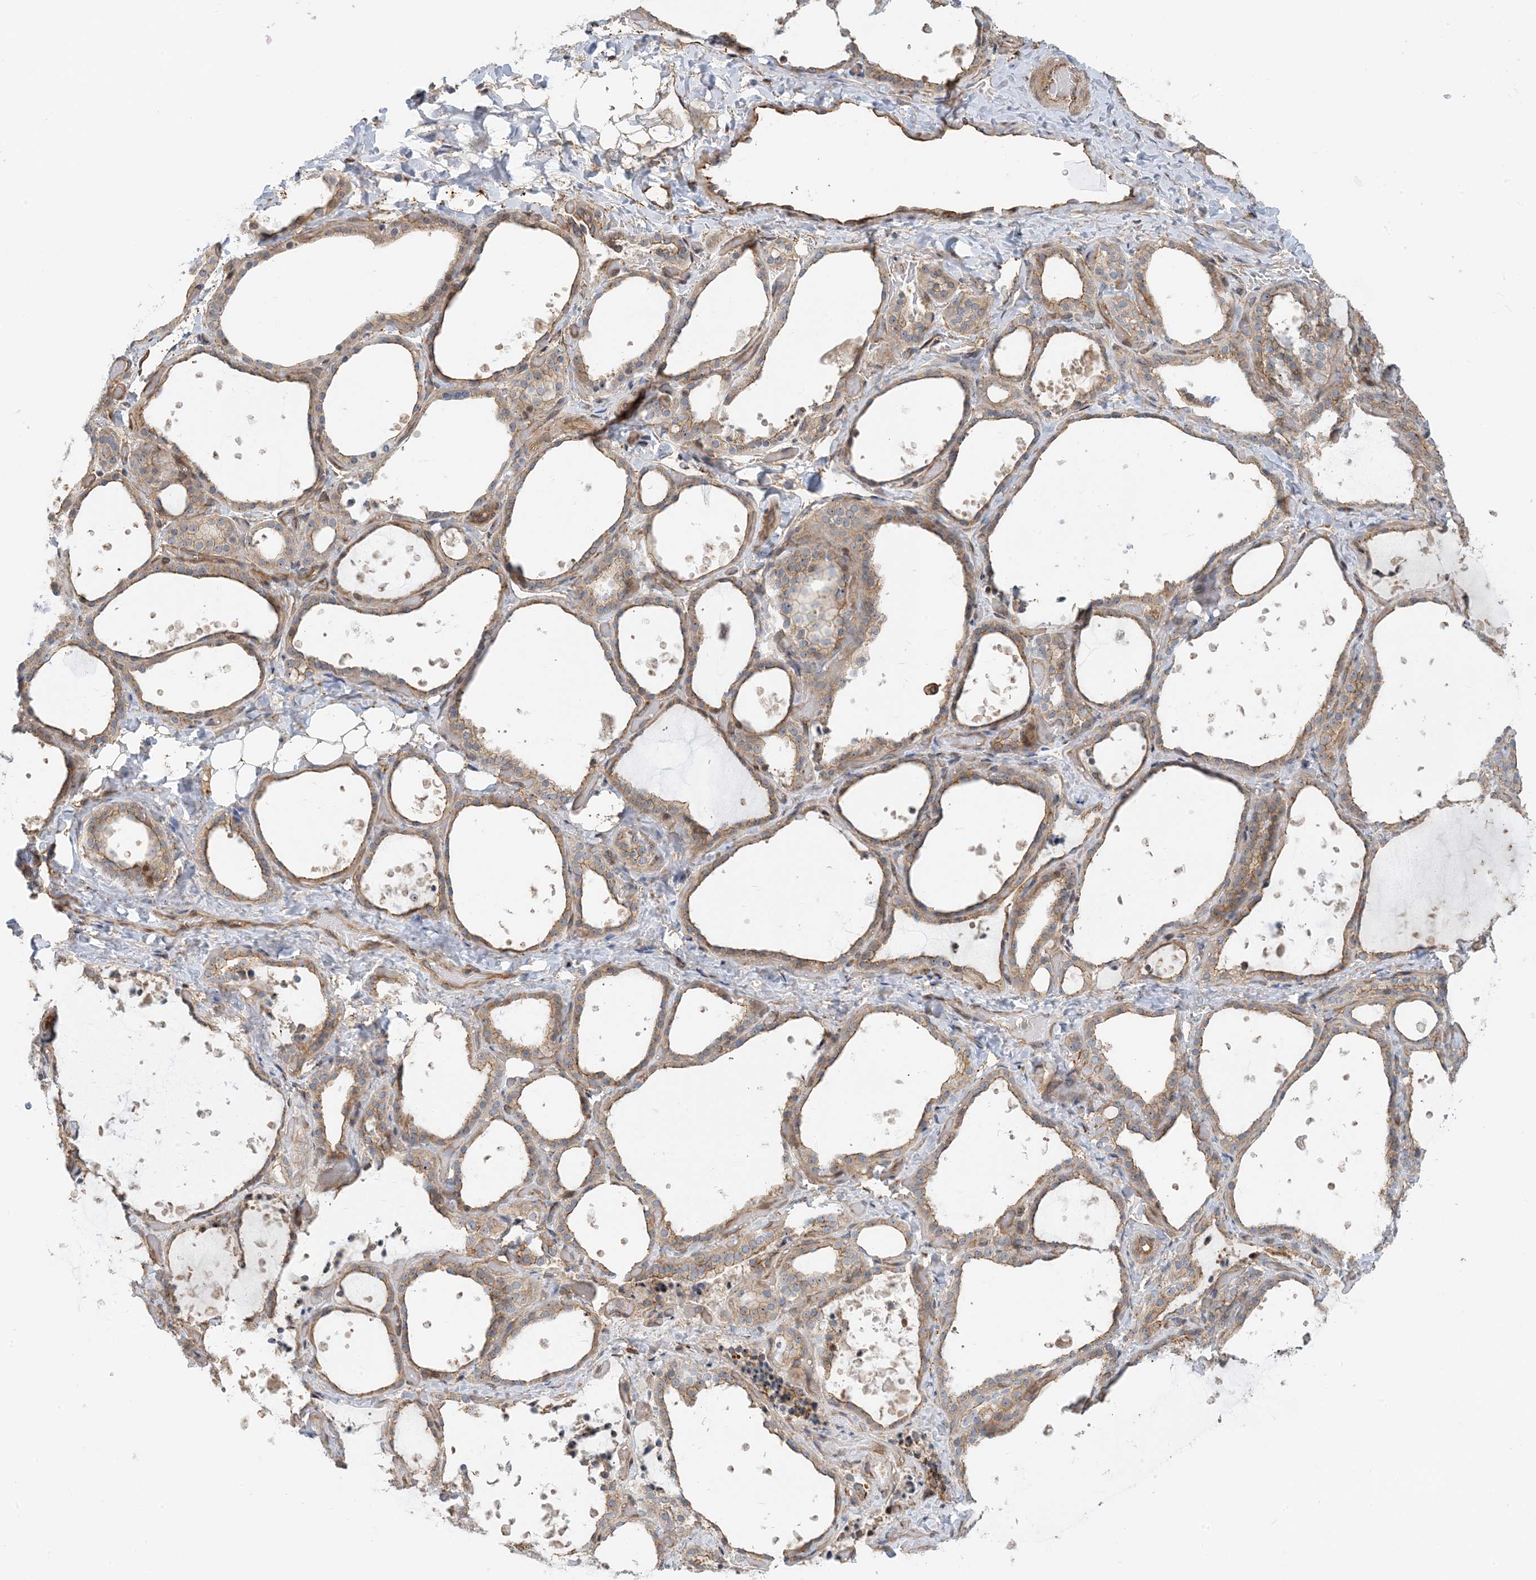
{"staining": {"intensity": "moderate", "quantity": "25%-75%", "location": "cytoplasmic/membranous"}, "tissue": "thyroid gland", "cell_type": "Glandular cells", "image_type": "normal", "snomed": [{"axis": "morphology", "description": "Normal tissue, NOS"}, {"axis": "topography", "description": "Thyroid gland"}], "caption": "This is an image of IHC staining of benign thyroid gland, which shows moderate staining in the cytoplasmic/membranous of glandular cells.", "gene": "MYL5", "patient": {"sex": "female", "age": 44}}